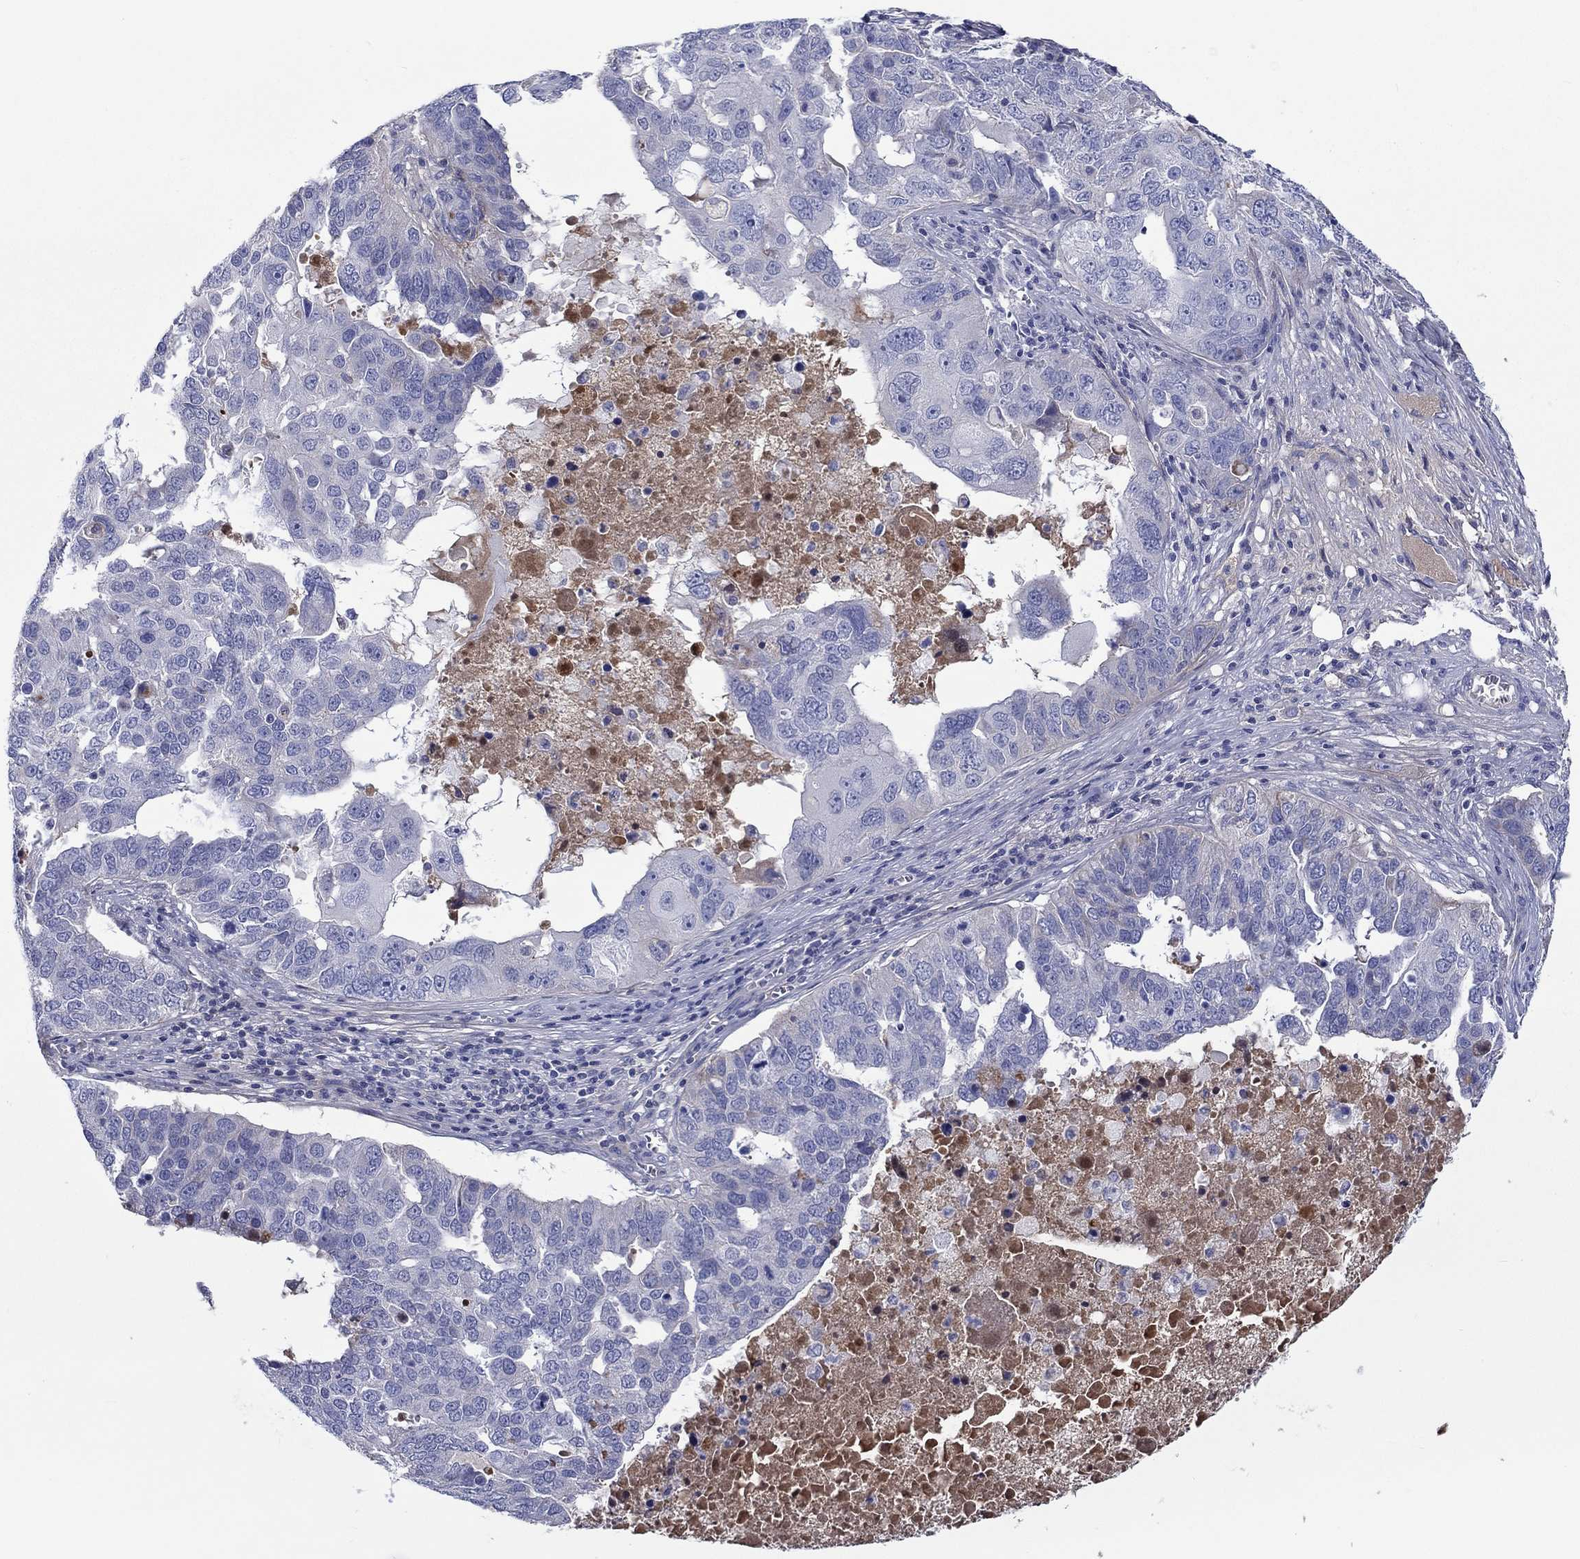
{"staining": {"intensity": "negative", "quantity": "none", "location": "none"}, "tissue": "ovarian cancer", "cell_type": "Tumor cells", "image_type": "cancer", "snomed": [{"axis": "morphology", "description": "Carcinoma, endometroid"}, {"axis": "topography", "description": "Soft tissue"}, {"axis": "topography", "description": "Ovary"}], "caption": "DAB immunohistochemical staining of human ovarian endometroid carcinoma shows no significant expression in tumor cells.", "gene": "TGFBI", "patient": {"sex": "female", "age": 52}}